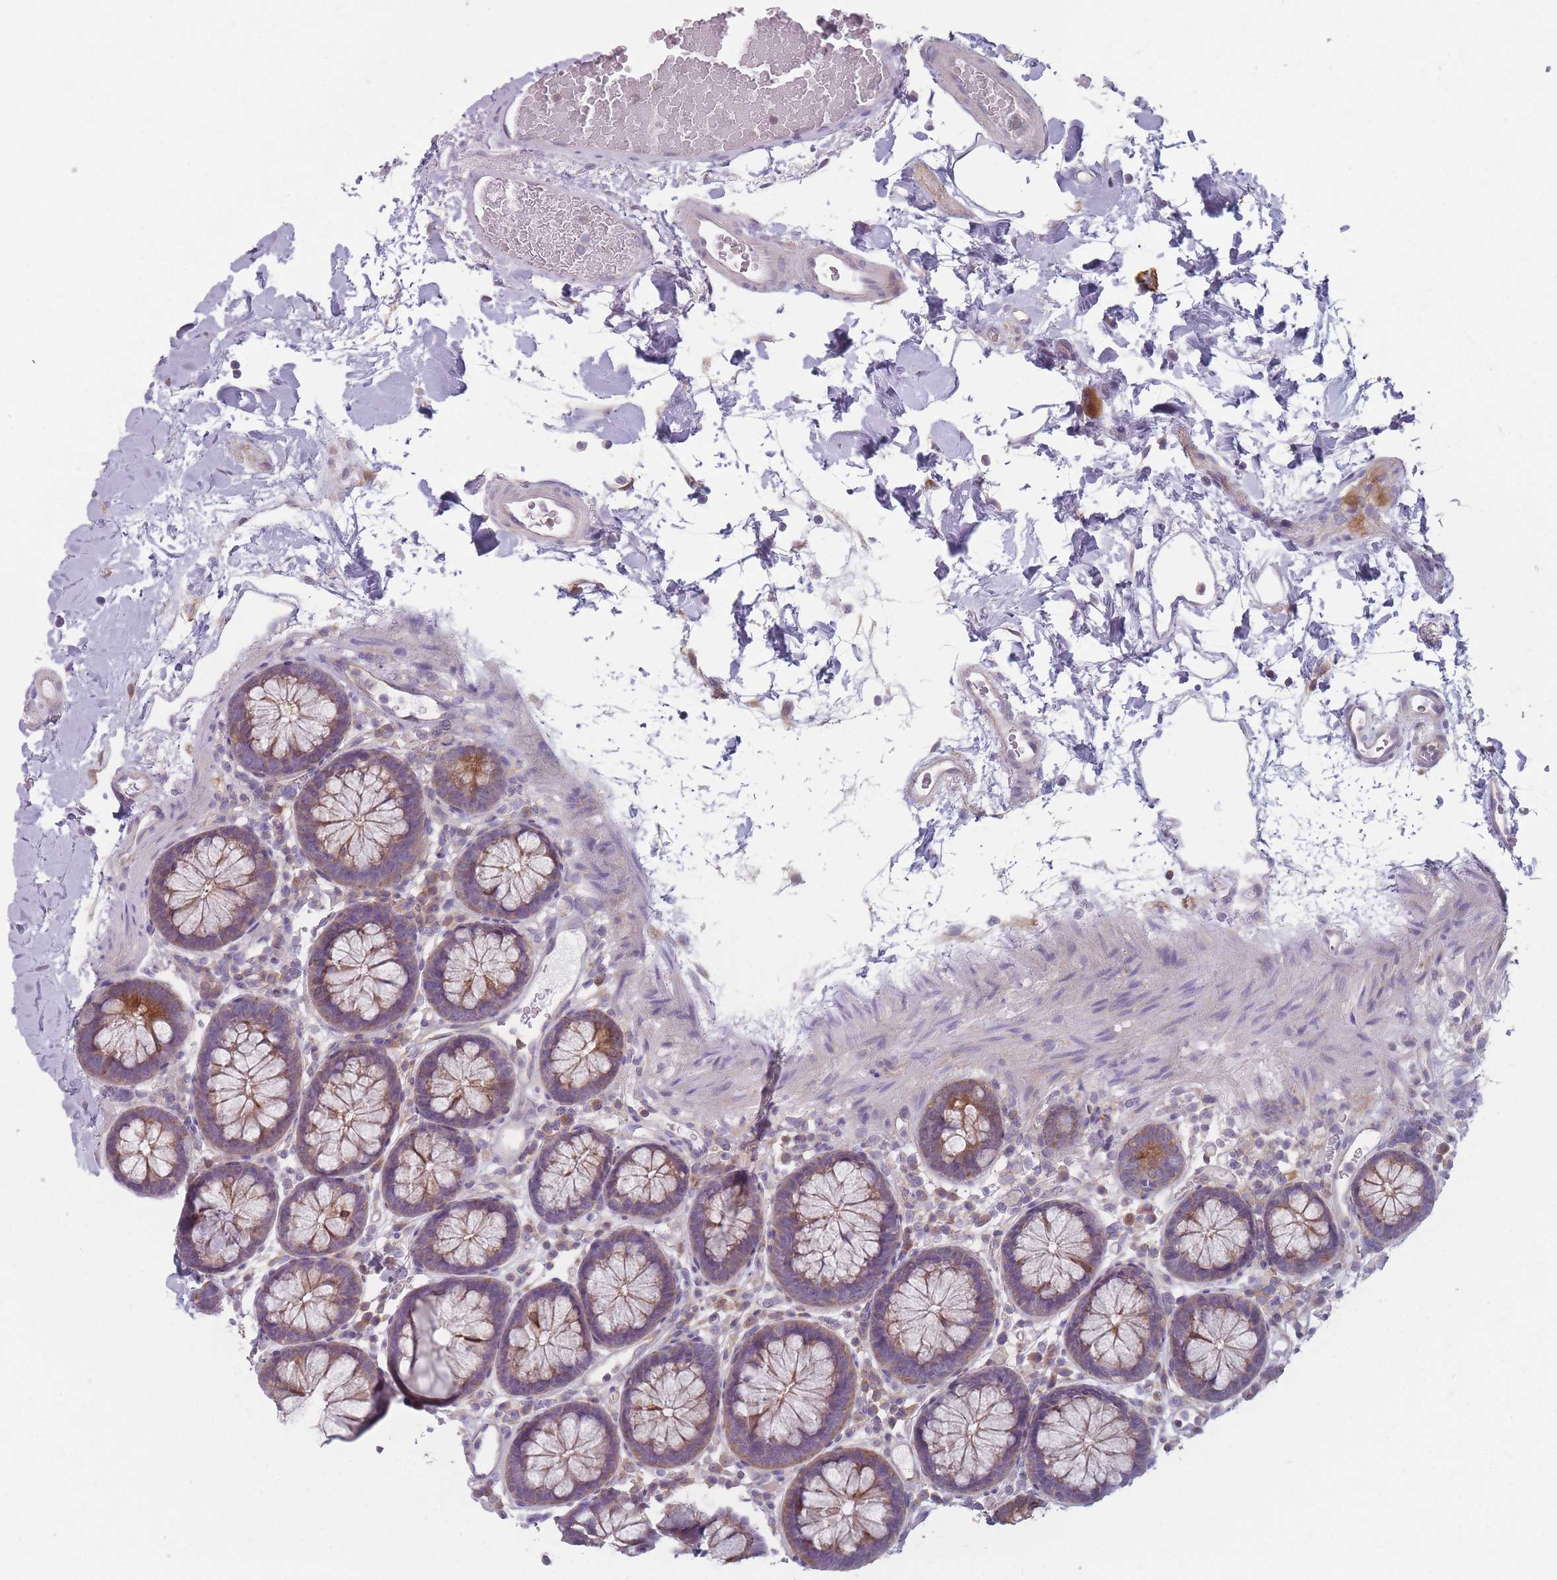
{"staining": {"intensity": "negative", "quantity": "none", "location": "none"}, "tissue": "colon", "cell_type": "Endothelial cells", "image_type": "normal", "snomed": [{"axis": "morphology", "description": "Normal tissue, NOS"}, {"axis": "topography", "description": "Colon"}], "caption": "Colon stained for a protein using IHC exhibits no staining endothelial cells.", "gene": "HSBP1L1", "patient": {"sex": "male", "age": 75}}